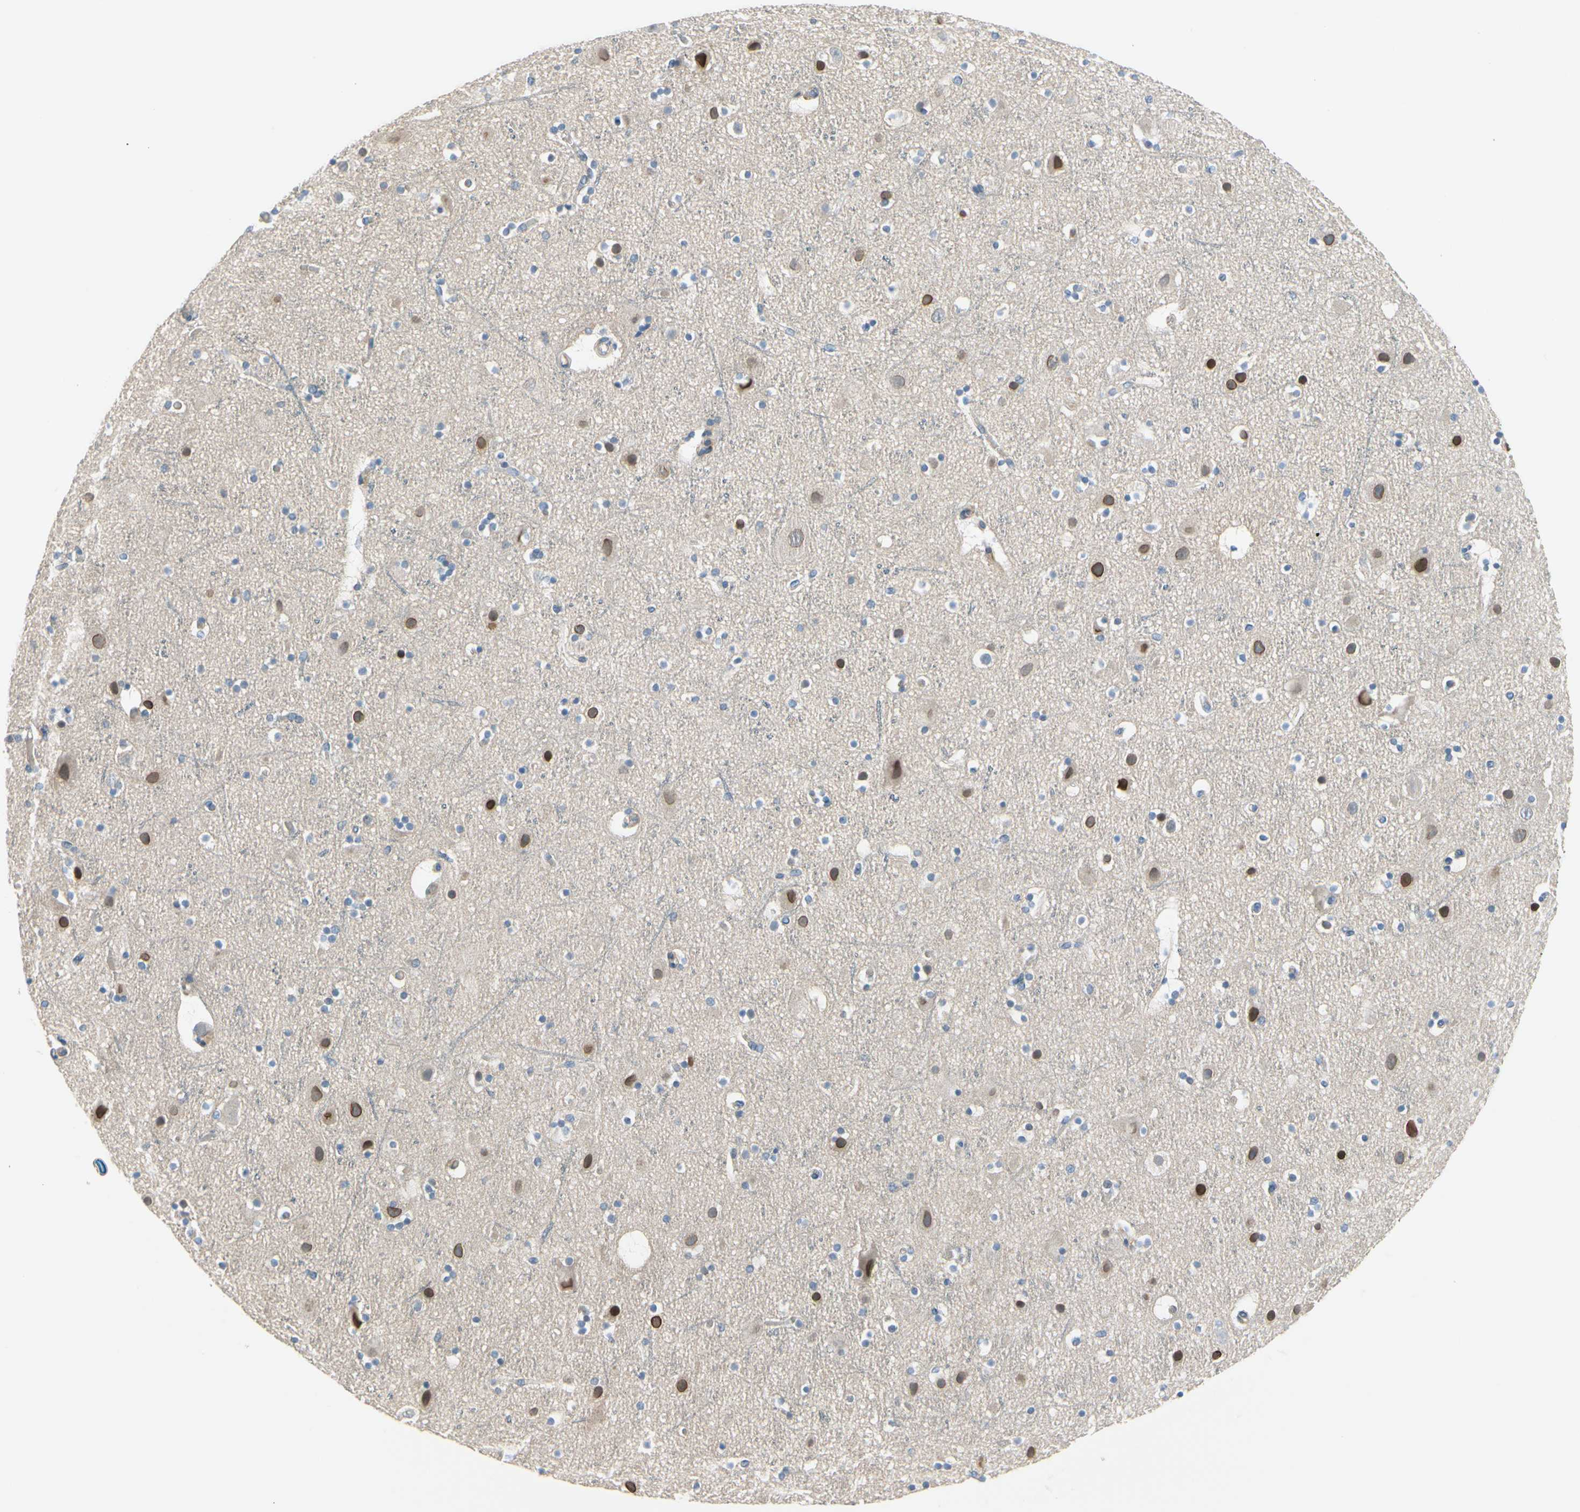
{"staining": {"intensity": "negative", "quantity": "none", "location": "none"}, "tissue": "cerebral cortex", "cell_type": "Endothelial cells", "image_type": "normal", "snomed": [{"axis": "morphology", "description": "Normal tissue, NOS"}, {"axis": "topography", "description": "Cerebral cortex"}], "caption": "Endothelial cells show no significant positivity in normal cerebral cortex. The staining was performed using DAB (3,3'-diaminobenzidine) to visualize the protein expression in brown, while the nuclei were stained in blue with hematoxylin (Magnification: 20x).", "gene": "FCER2", "patient": {"sex": "male", "age": 45}}